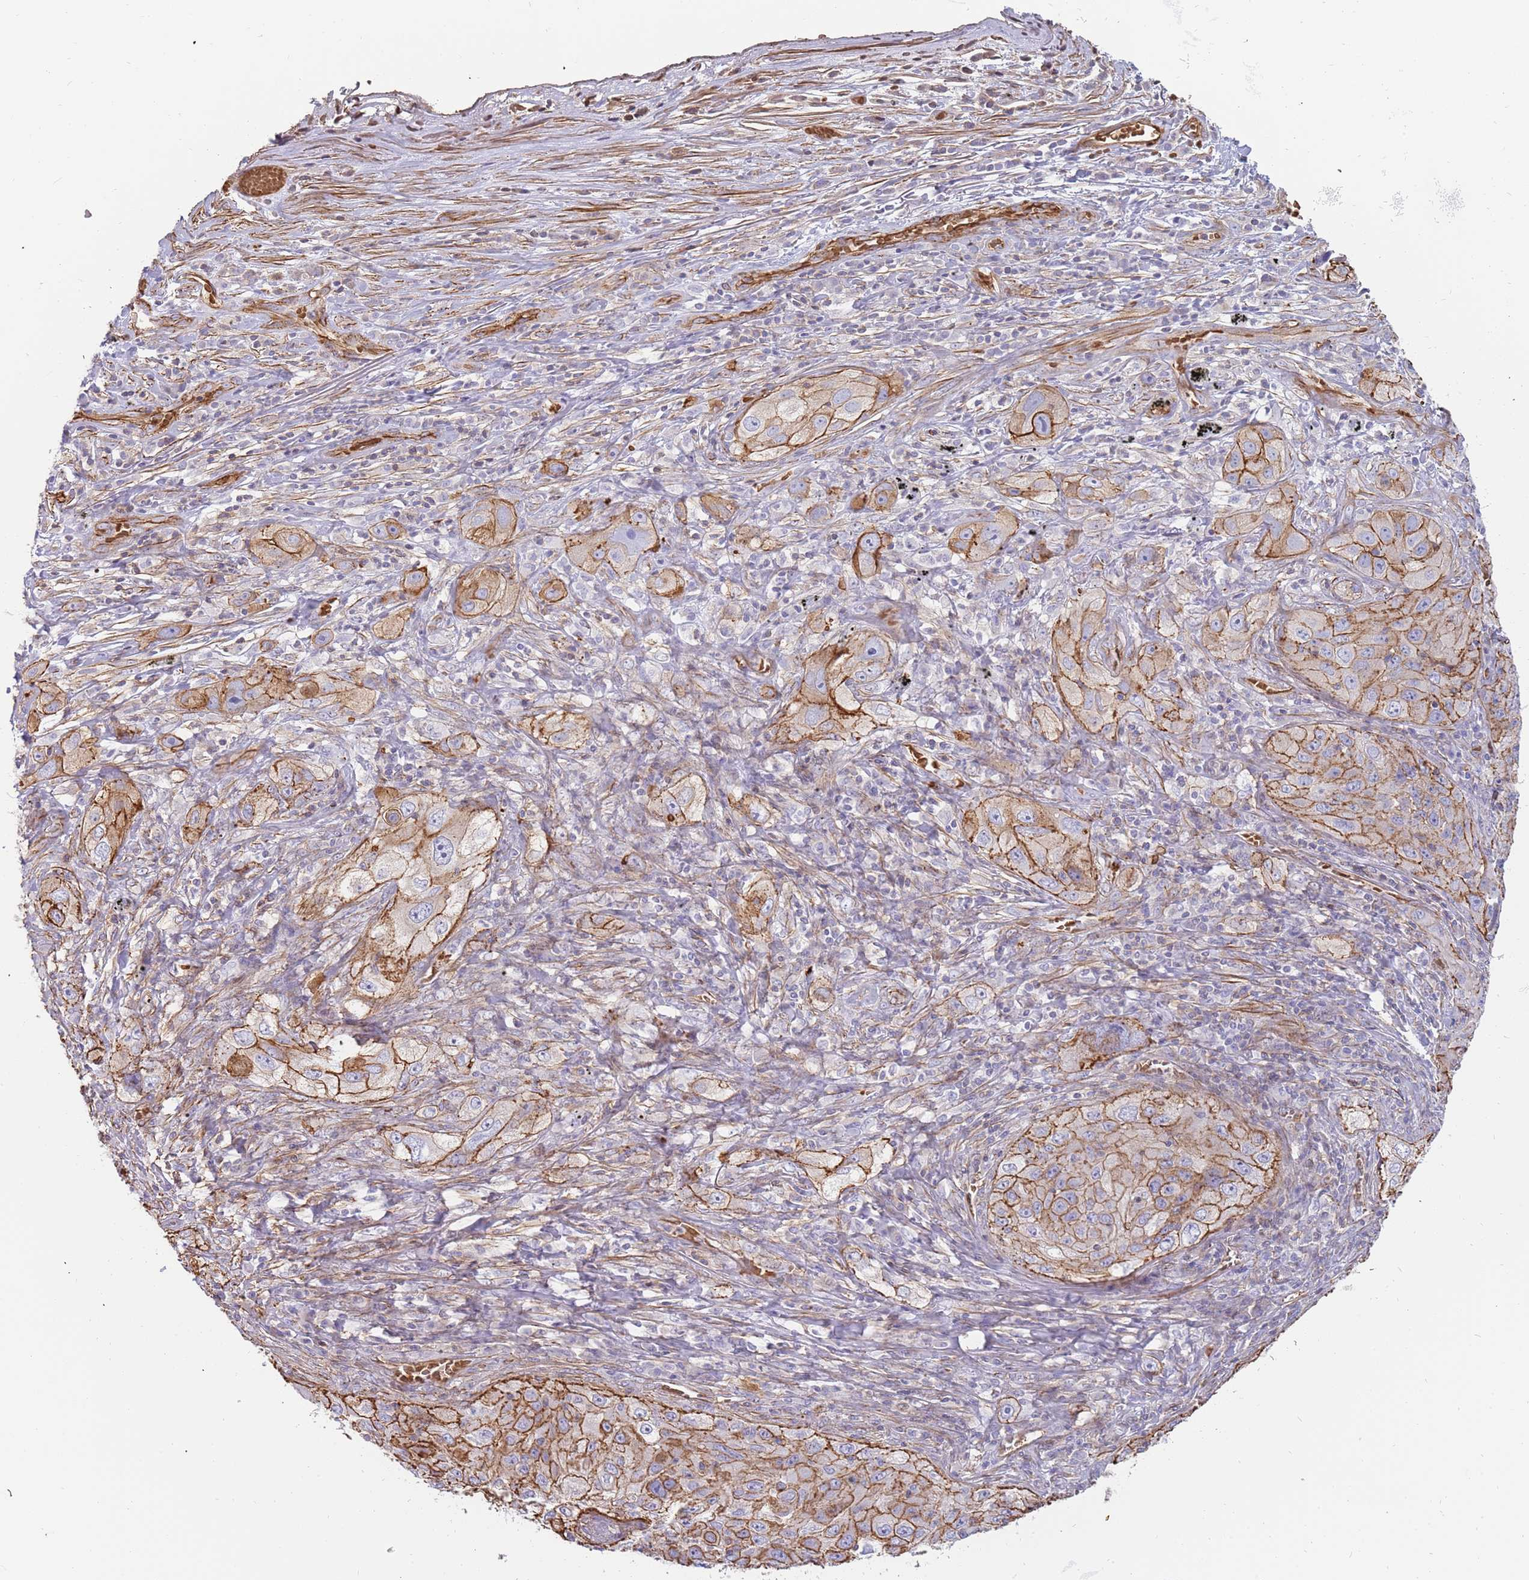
{"staining": {"intensity": "moderate", "quantity": ">75%", "location": "cytoplasmic/membranous"}, "tissue": "lung cancer", "cell_type": "Tumor cells", "image_type": "cancer", "snomed": [{"axis": "morphology", "description": "Squamous cell carcinoma, NOS"}, {"axis": "topography", "description": "Lung"}], "caption": "Immunohistochemical staining of squamous cell carcinoma (lung) demonstrates moderate cytoplasmic/membranous protein positivity in about >75% of tumor cells.", "gene": "GFRAL", "patient": {"sex": "female", "age": 69}}